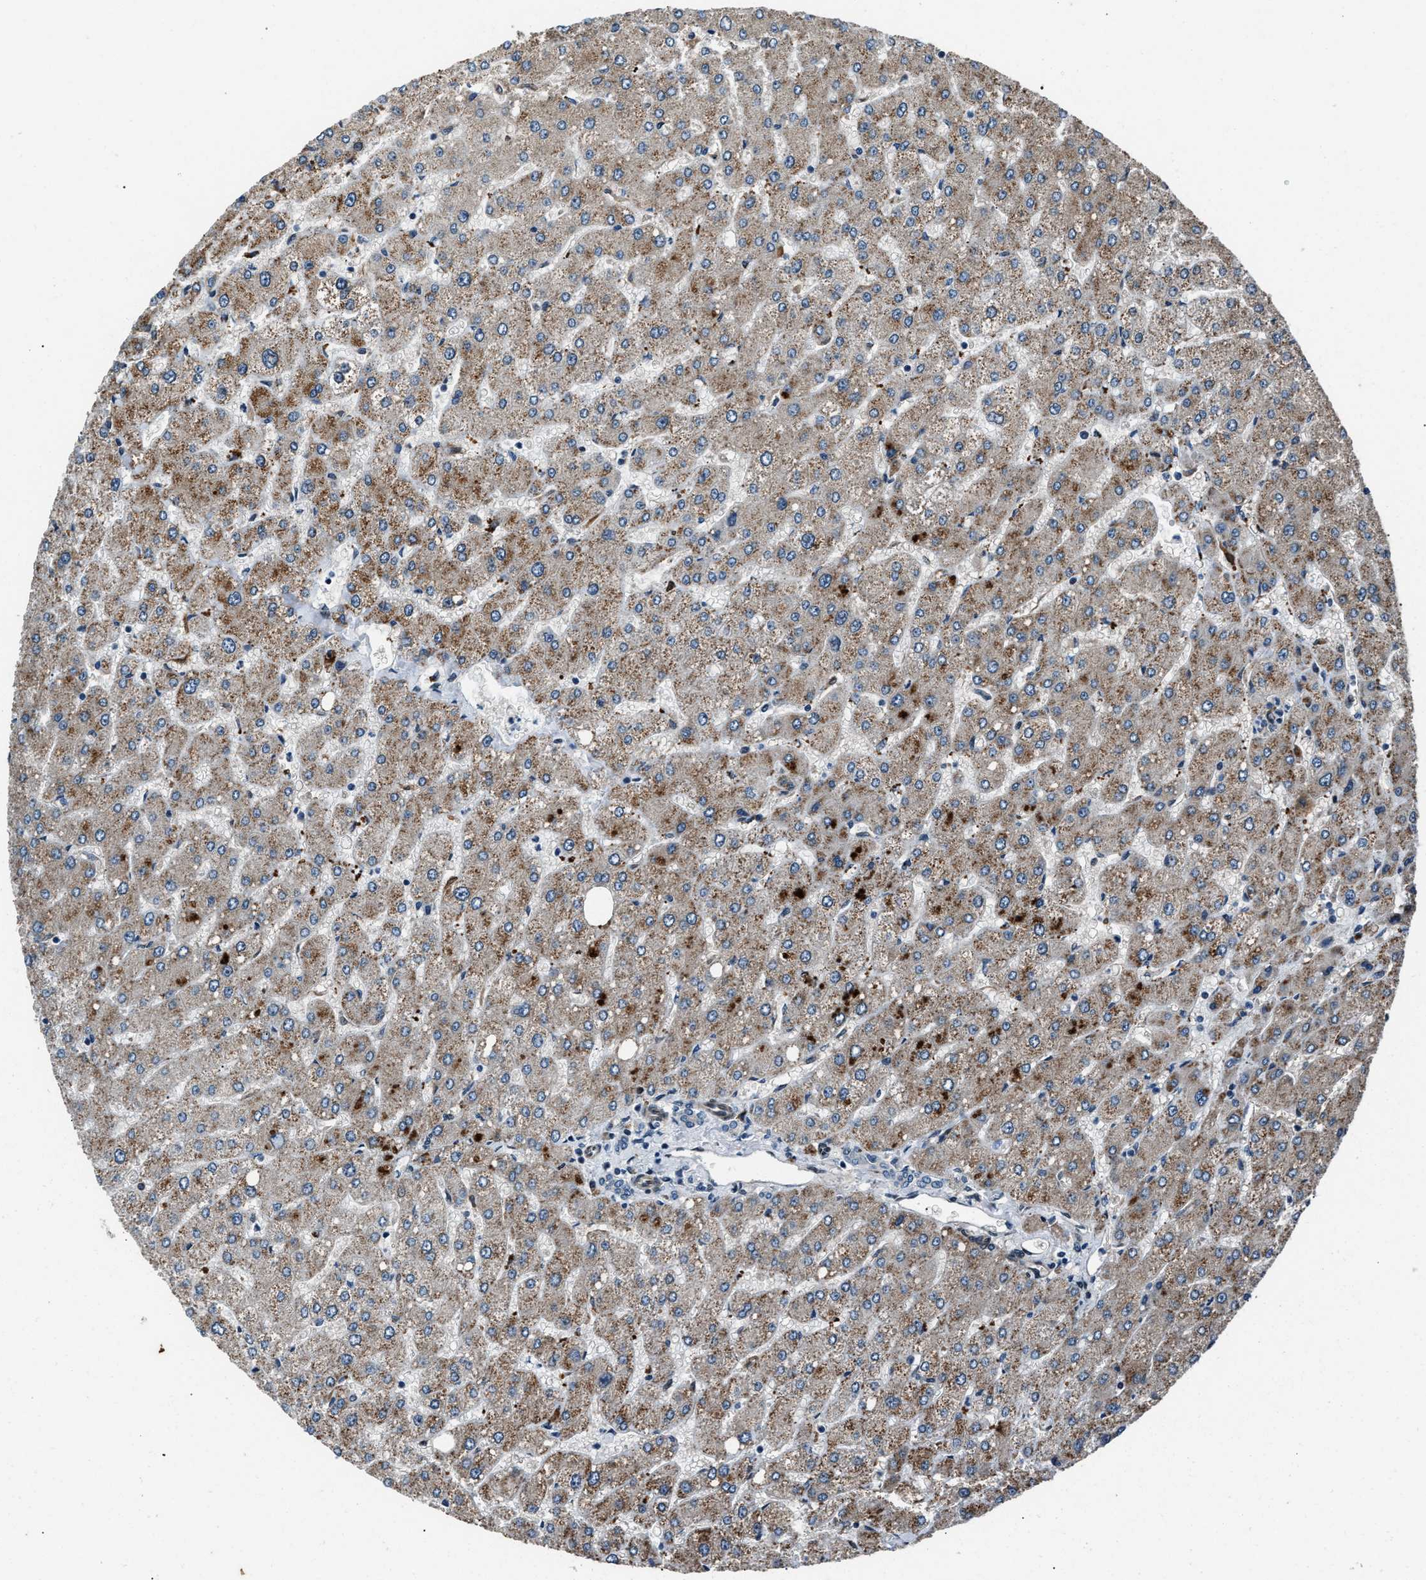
{"staining": {"intensity": "negative", "quantity": "none", "location": "none"}, "tissue": "liver", "cell_type": "Cholangiocytes", "image_type": "normal", "snomed": [{"axis": "morphology", "description": "Normal tissue, NOS"}, {"axis": "topography", "description": "Liver"}], "caption": "Immunohistochemical staining of unremarkable human liver exhibits no significant positivity in cholangiocytes.", "gene": "DYNC2I1", "patient": {"sex": "male", "age": 55}}